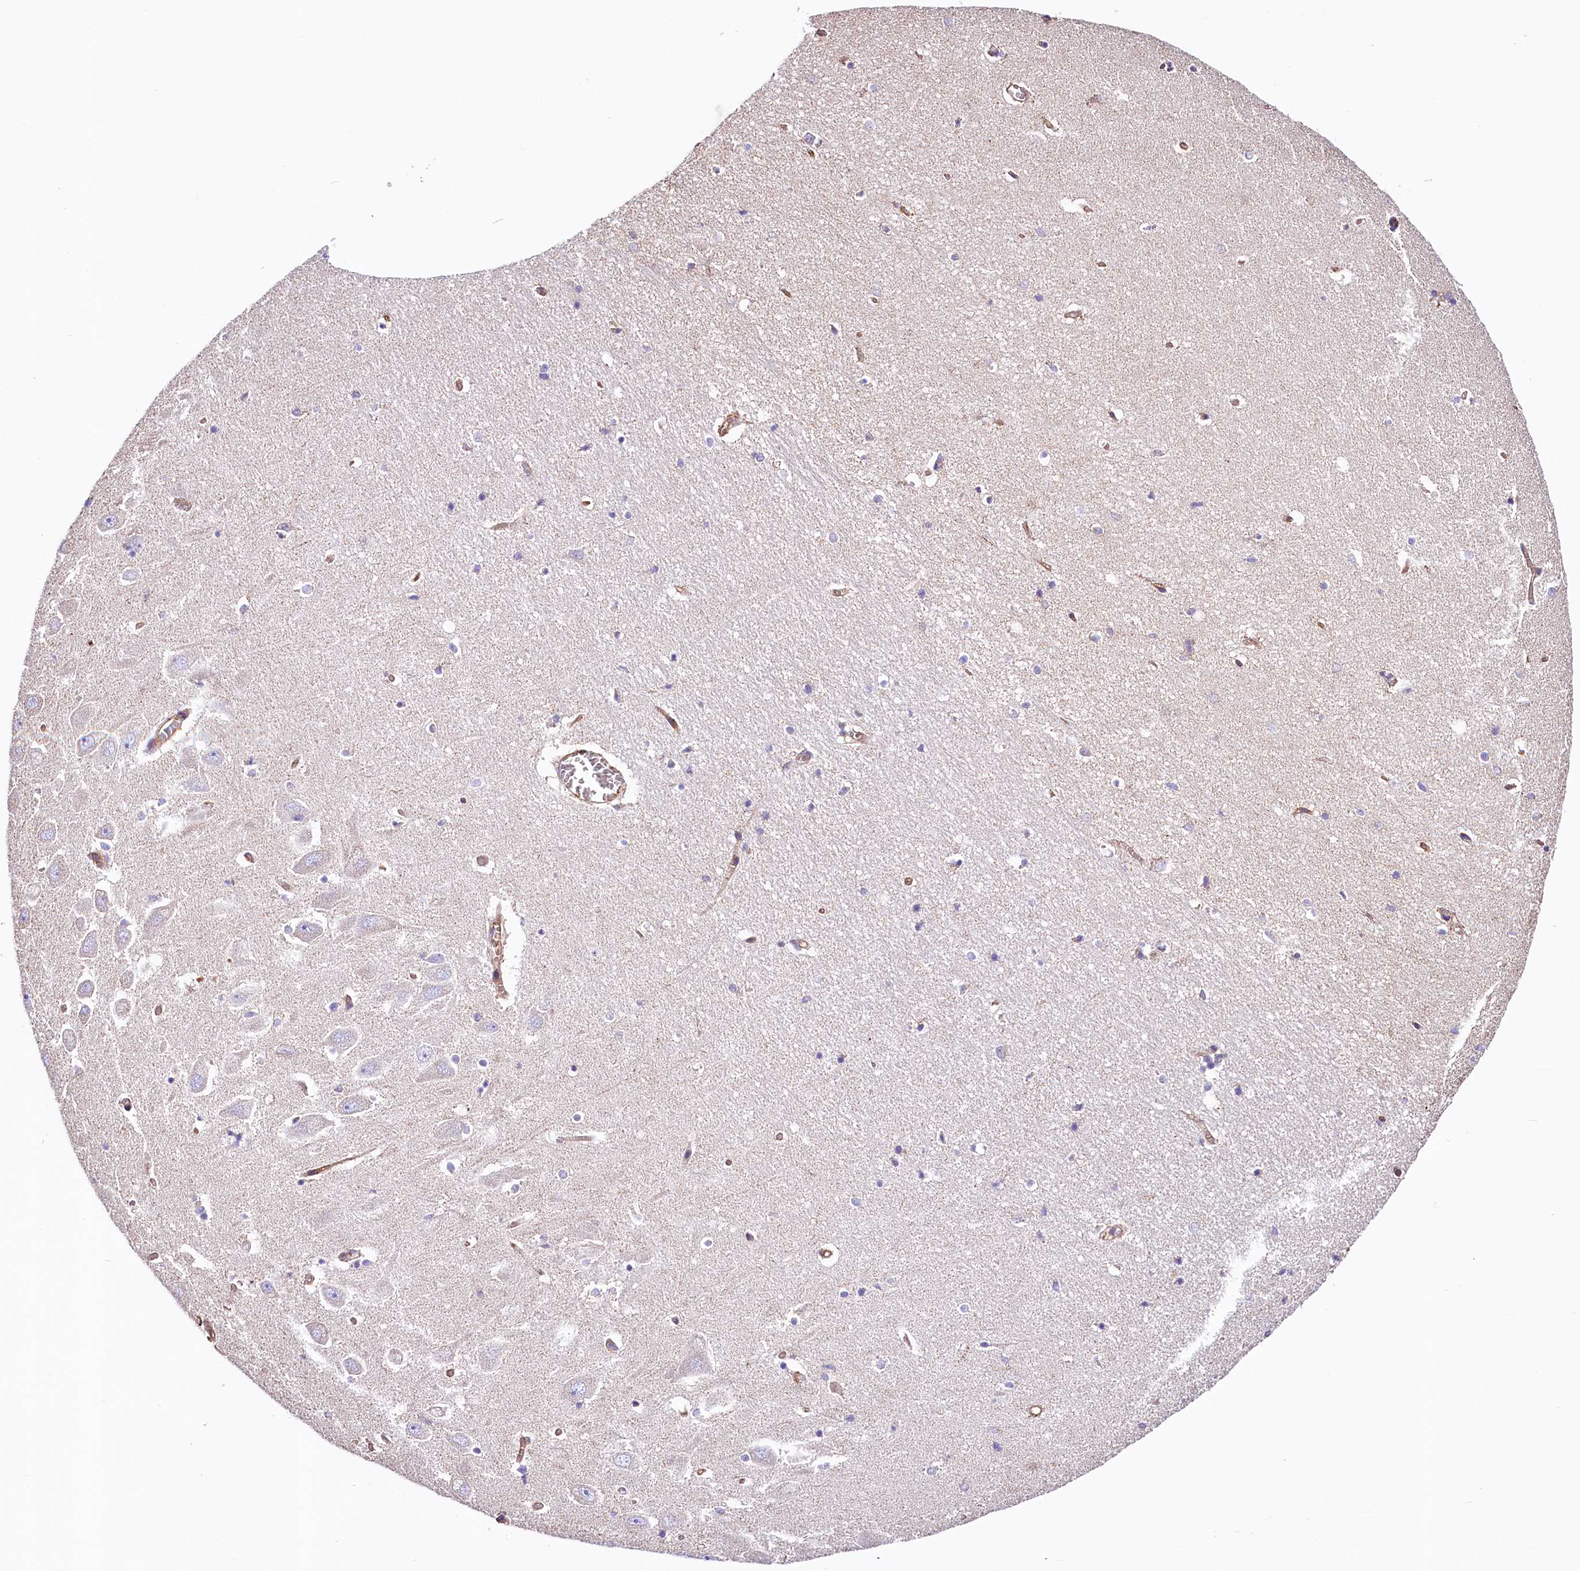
{"staining": {"intensity": "negative", "quantity": "none", "location": "none"}, "tissue": "hippocampus", "cell_type": "Glial cells", "image_type": "normal", "snomed": [{"axis": "morphology", "description": "Normal tissue, NOS"}, {"axis": "topography", "description": "Hippocampus"}], "caption": "DAB (3,3'-diaminobenzidine) immunohistochemical staining of benign human hippocampus reveals no significant staining in glial cells. Nuclei are stained in blue.", "gene": "ATP2B4", "patient": {"sex": "female", "age": 64}}